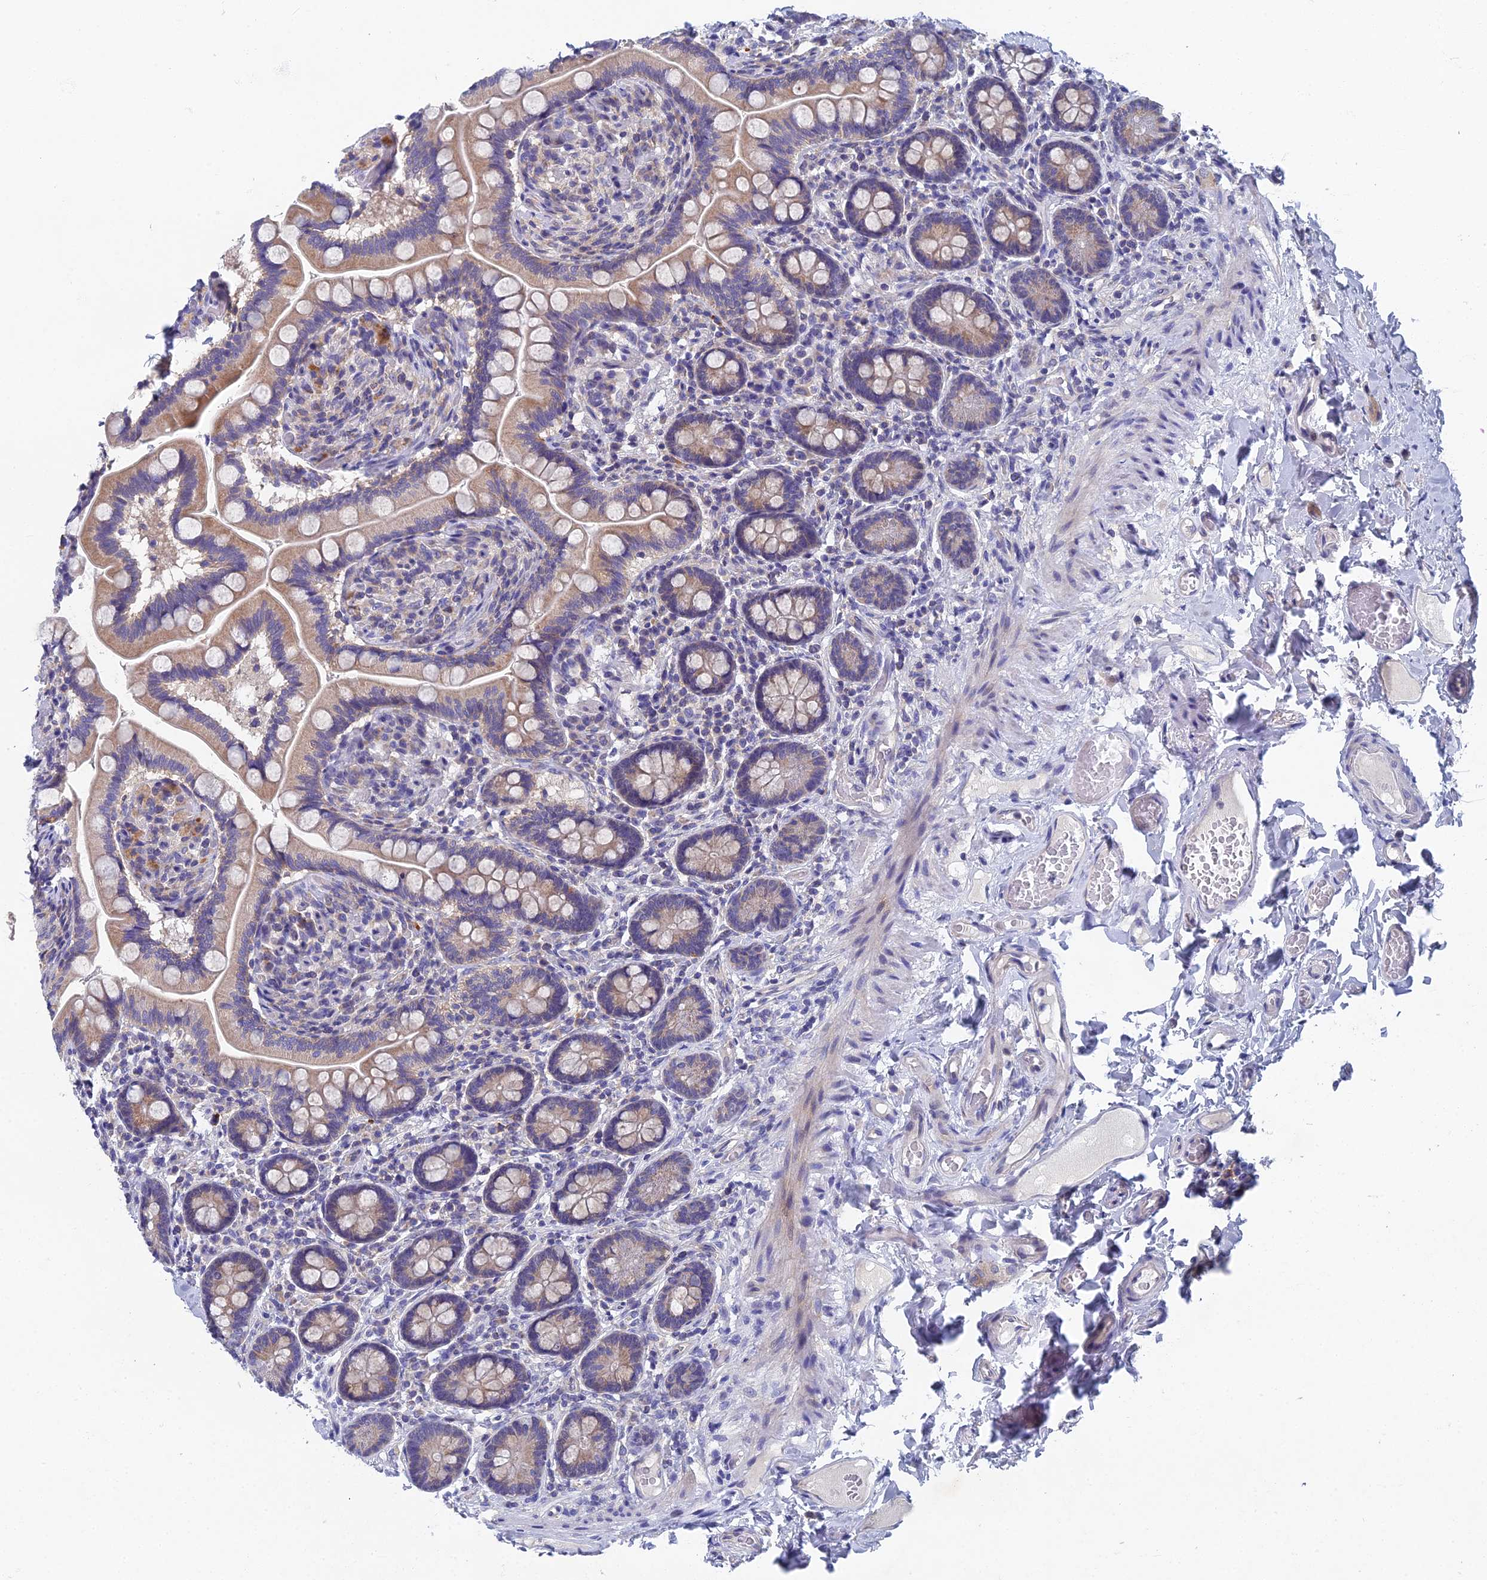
{"staining": {"intensity": "weak", "quantity": "25%-75%", "location": "cytoplasmic/membranous"}, "tissue": "small intestine", "cell_type": "Glandular cells", "image_type": "normal", "snomed": [{"axis": "morphology", "description": "Normal tissue, NOS"}, {"axis": "topography", "description": "Small intestine"}], "caption": "Immunohistochemical staining of benign human small intestine displays weak cytoplasmic/membranous protein staining in approximately 25%-75% of glandular cells. (DAB = brown stain, brightfield microscopy at high magnification).", "gene": "SPIN4", "patient": {"sex": "female", "age": 64}}